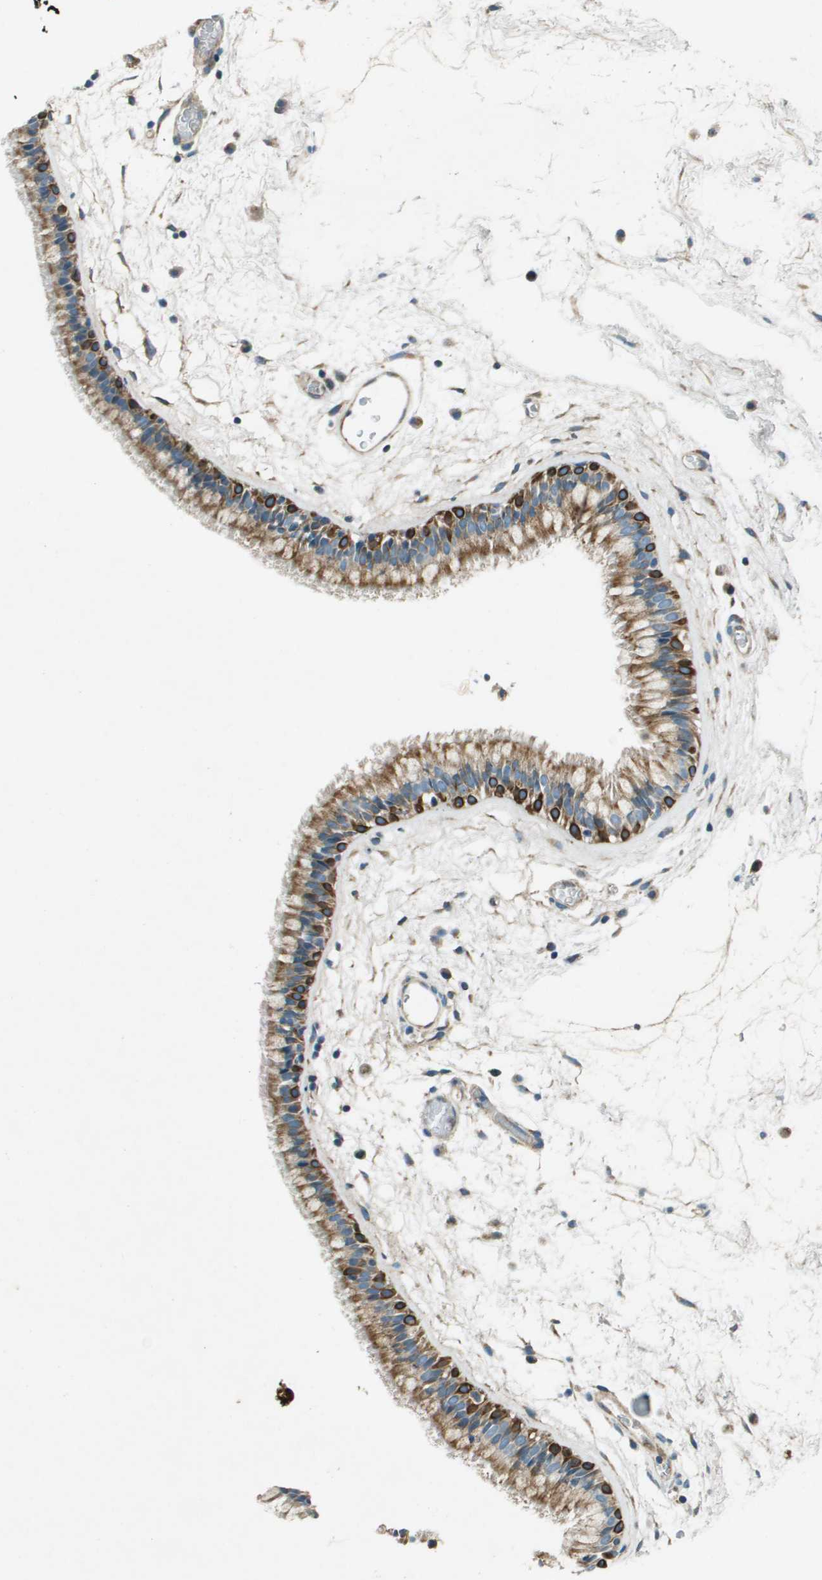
{"staining": {"intensity": "moderate", "quantity": ">75%", "location": "cytoplasmic/membranous"}, "tissue": "nasopharynx", "cell_type": "Respiratory epithelial cells", "image_type": "normal", "snomed": [{"axis": "morphology", "description": "Normal tissue, NOS"}, {"axis": "morphology", "description": "Inflammation, NOS"}, {"axis": "topography", "description": "Nasopharynx"}], "caption": "High-power microscopy captured an IHC histopathology image of normal nasopharynx, revealing moderate cytoplasmic/membranous staining in approximately >75% of respiratory epithelial cells.", "gene": "MIGA1", "patient": {"sex": "male", "age": 48}}